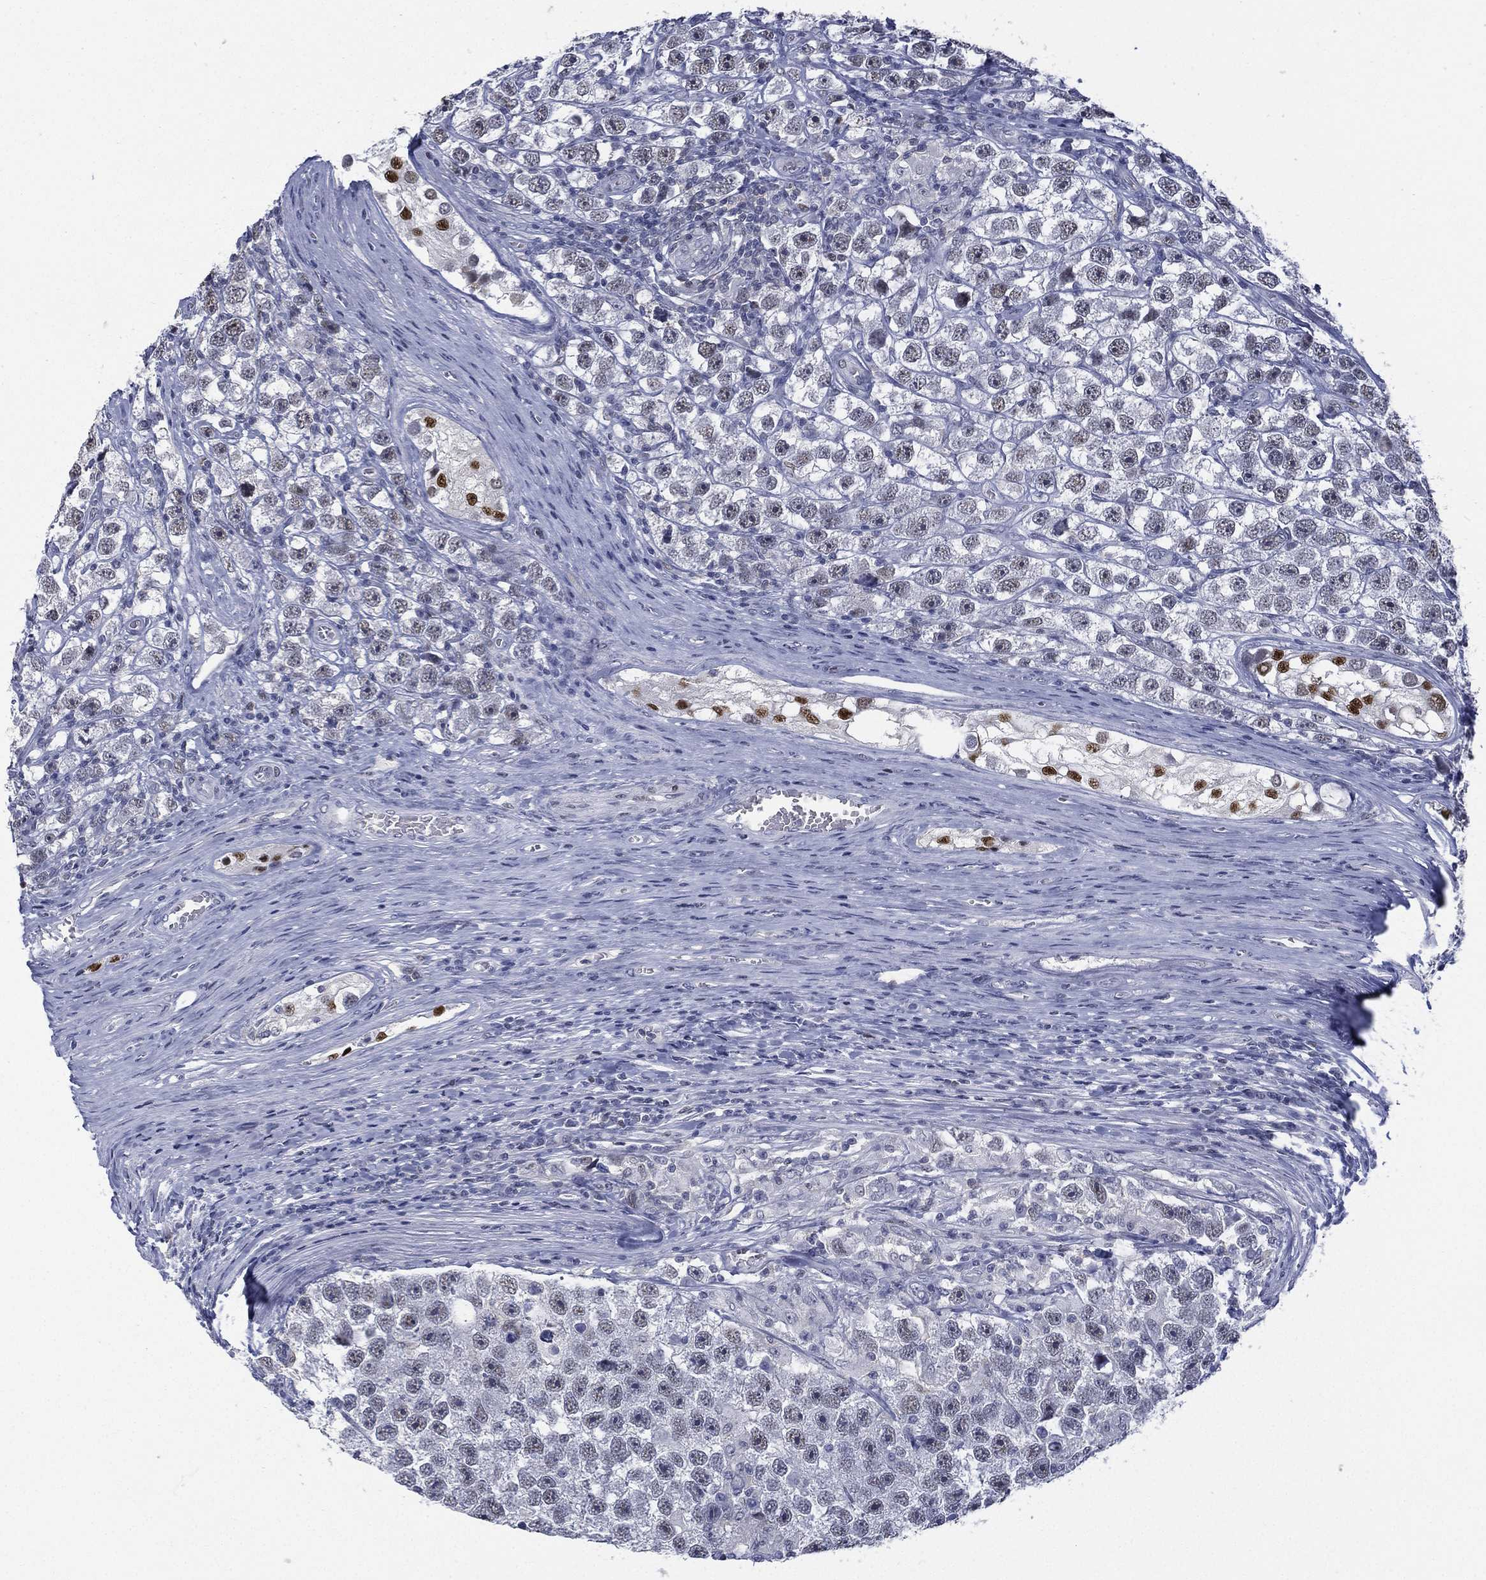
{"staining": {"intensity": "negative", "quantity": "none", "location": "none"}, "tissue": "testis cancer", "cell_type": "Tumor cells", "image_type": "cancer", "snomed": [{"axis": "morphology", "description": "Seminoma, NOS"}, {"axis": "topography", "description": "Testis"}], "caption": "There is no significant staining in tumor cells of testis cancer.", "gene": "ZNF711", "patient": {"sex": "male", "age": 26}}